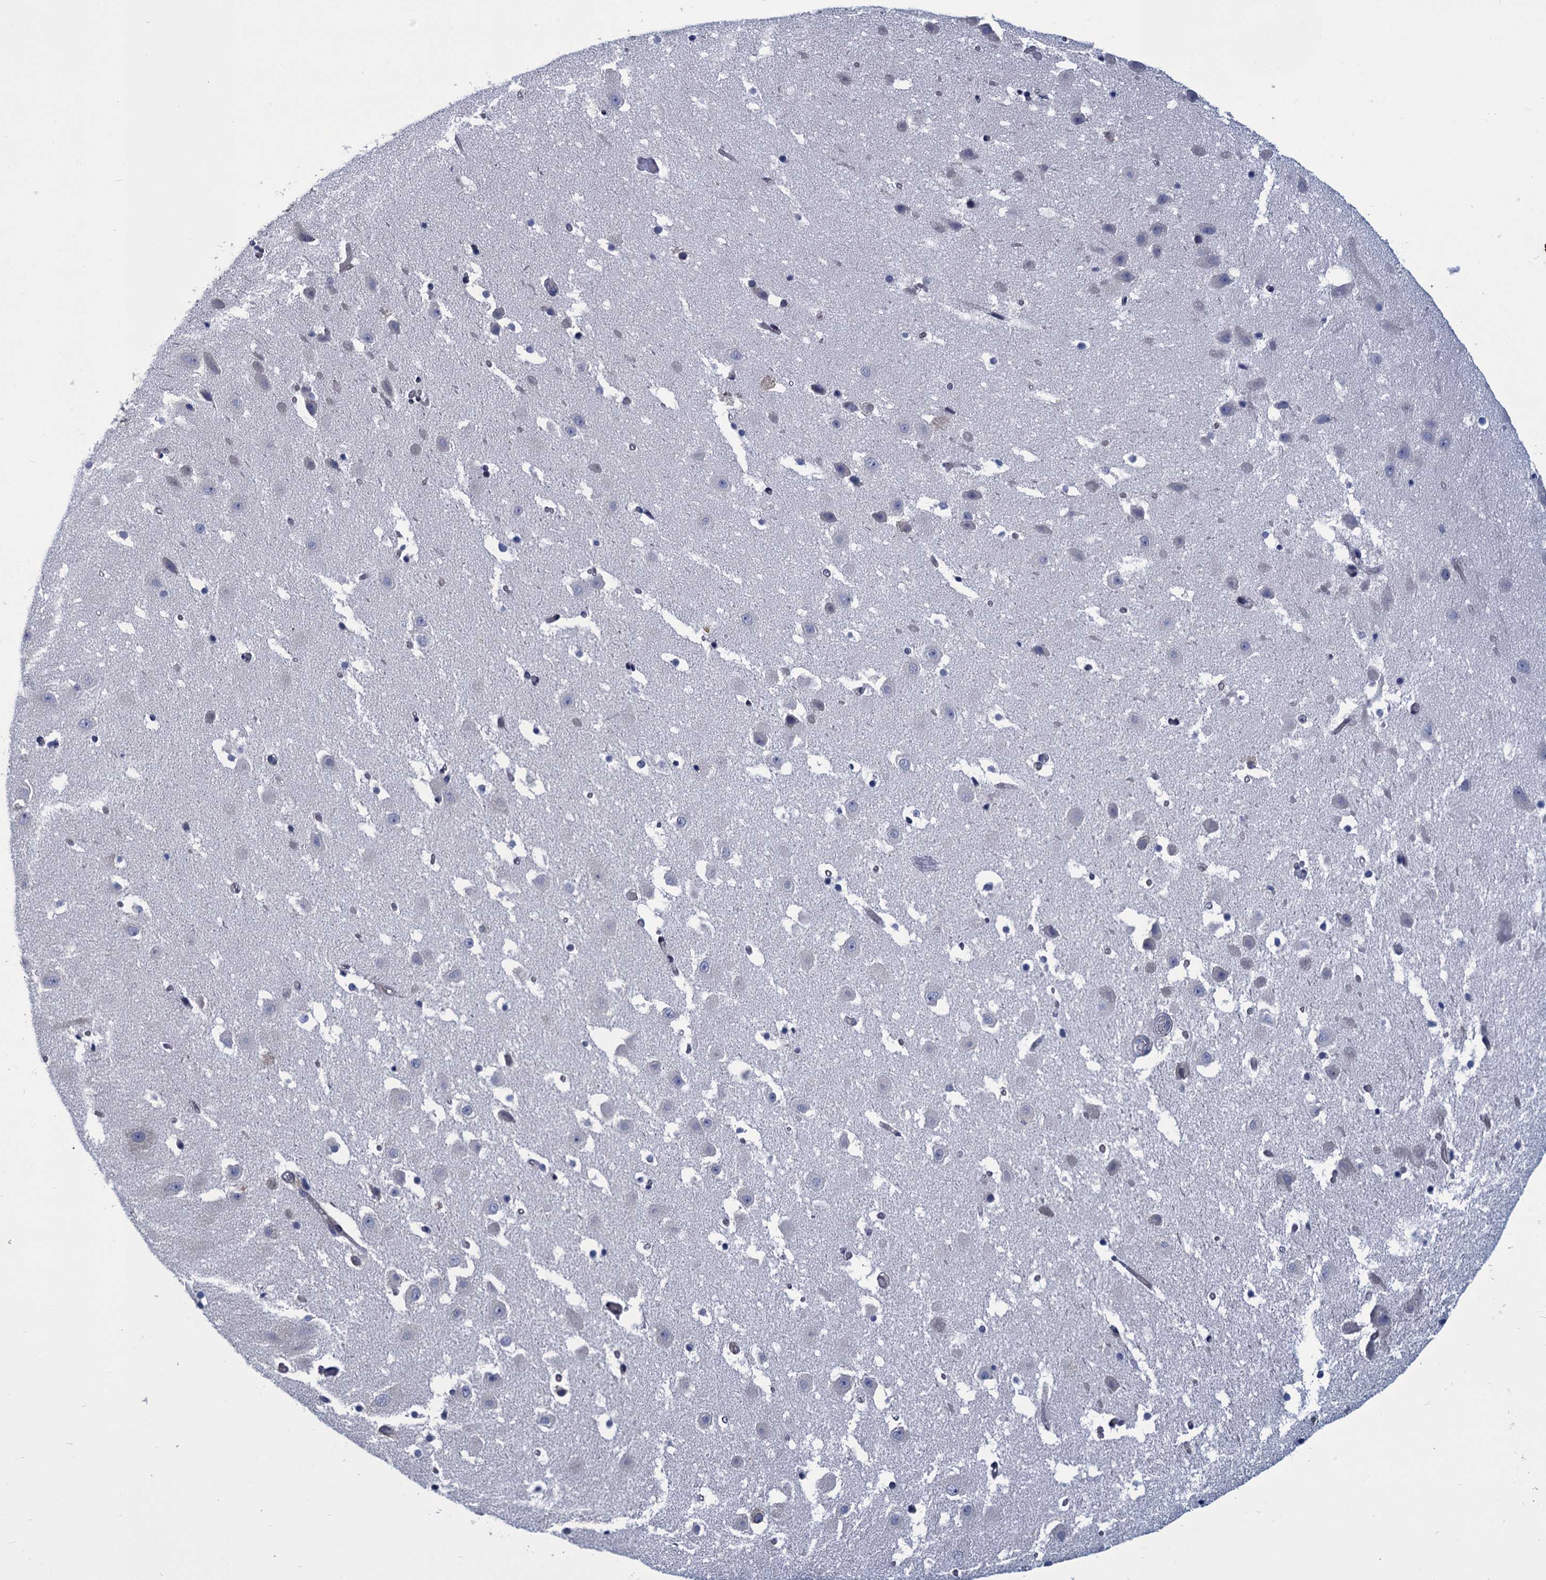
{"staining": {"intensity": "negative", "quantity": "none", "location": "none"}, "tissue": "hippocampus", "cell_type": "Glial cells", "image_type": "normal", "snomed": [{"axis": "morphology", "description": "Normal tissue, NOS"}, {"axis": "topography", "description": "Hippocampus"}], "caption": "Histopathology image shows no protein positivity in glial cells of benign hippocampus.", "gene": "DNHD1", "patient": {"sex": "female", "age": 52}}